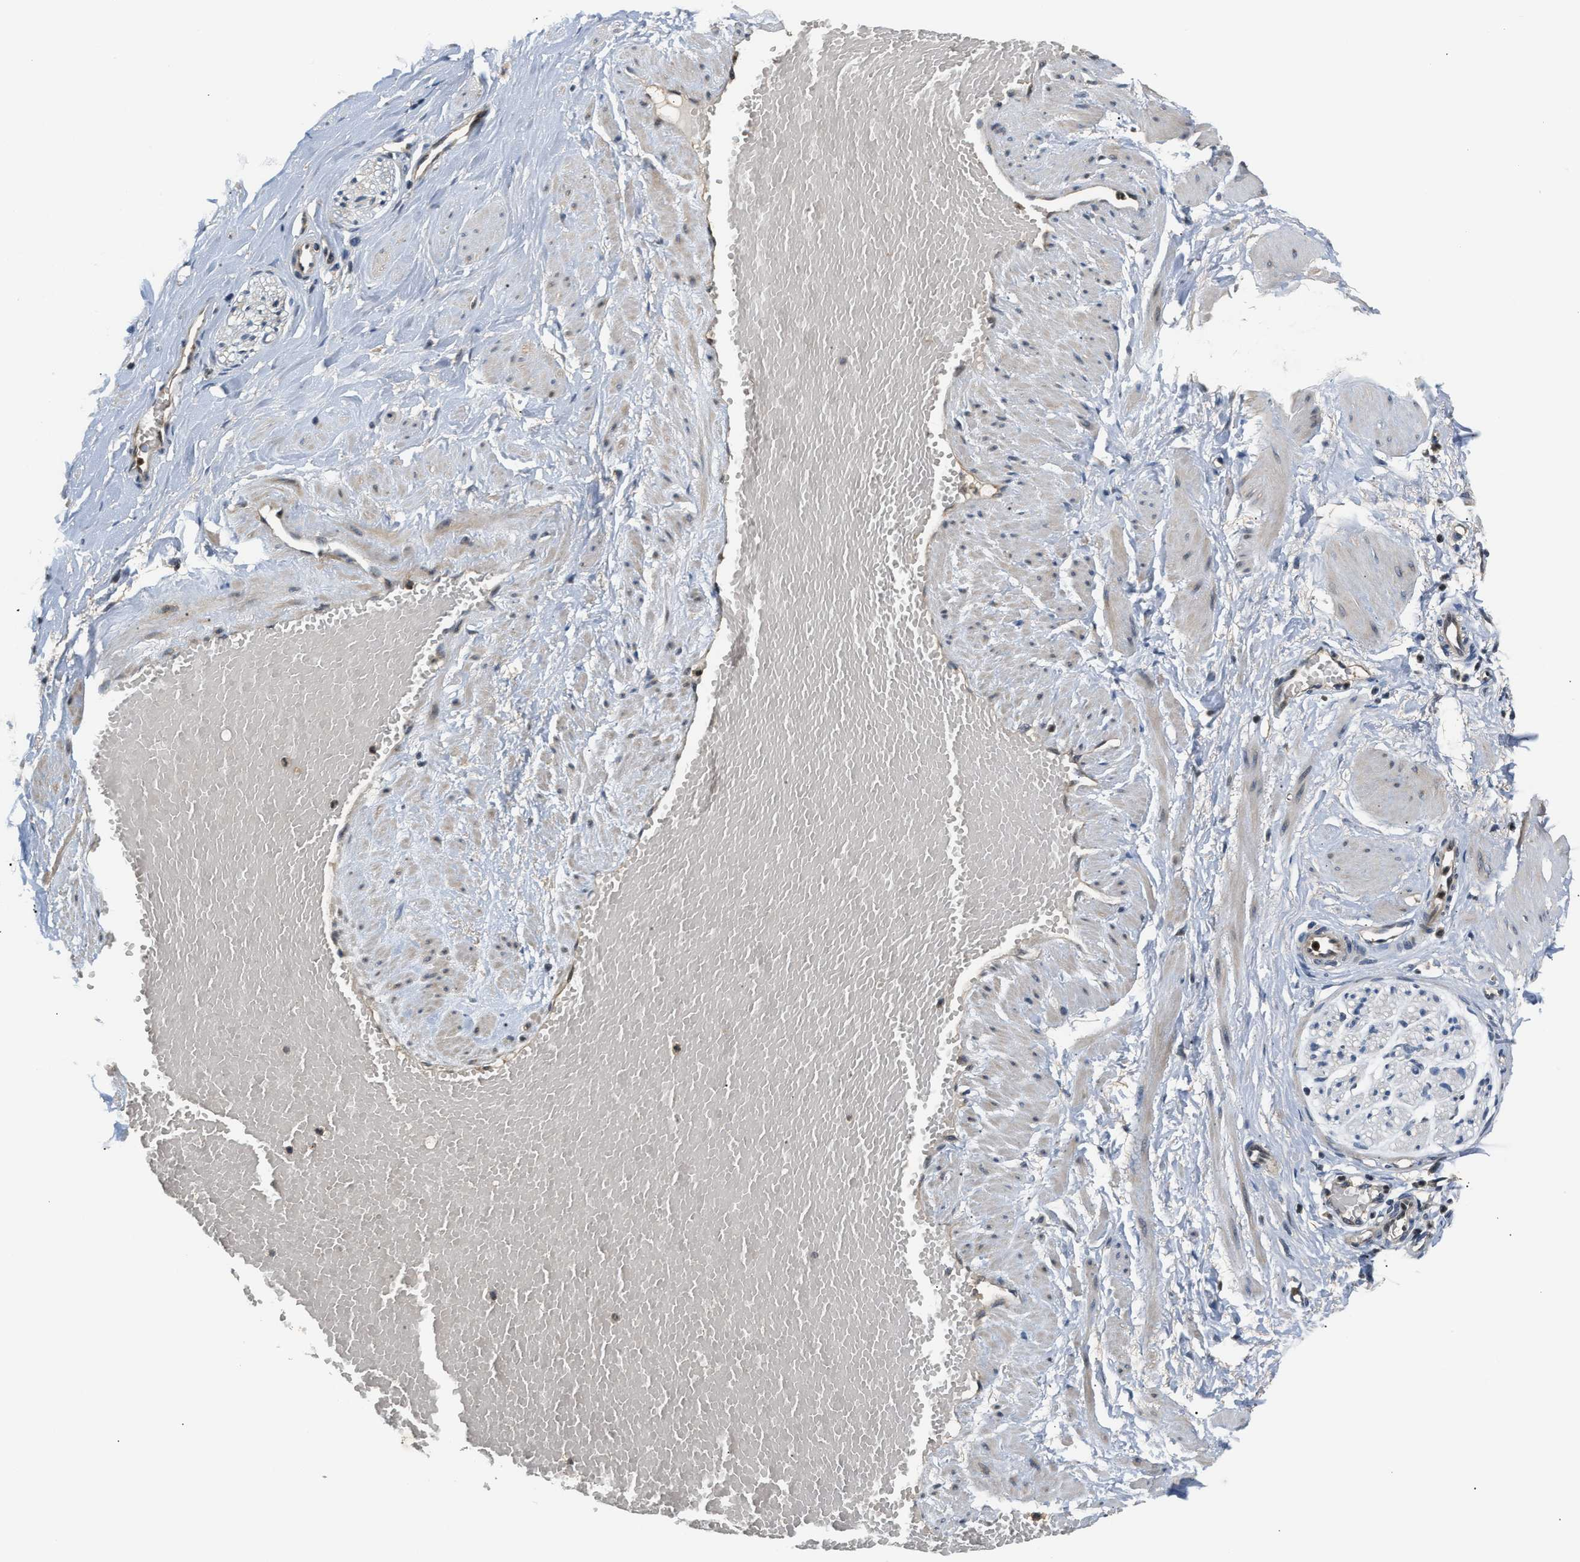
{"staining": {"intensity": "negative", "quantity": "none", "location": "none"}, "tissue": "adipose tissue", "cell_type": "Adipocytes", "image_type": "normal", "snomed": [{"axis": "morphology", "description": "Normal tissue, NOS"}, {"axis": "topography", "description": "Soft tissue"}, {"axis": "topography", "description": "Vascular tissue"}], "caption": "Immunohistochemical staining of unremarkable adipose tissue shows no significant expression in adipocytes. The staining was performed using DAB (3,3'-diaminobenzidine) to visualize the protein expression in brown, while the nuclei were stained in blue with hematoxylin (Magnification: 20x).", "gene": "TNIP2", "patient": {"sex": "female", "age": 35}}